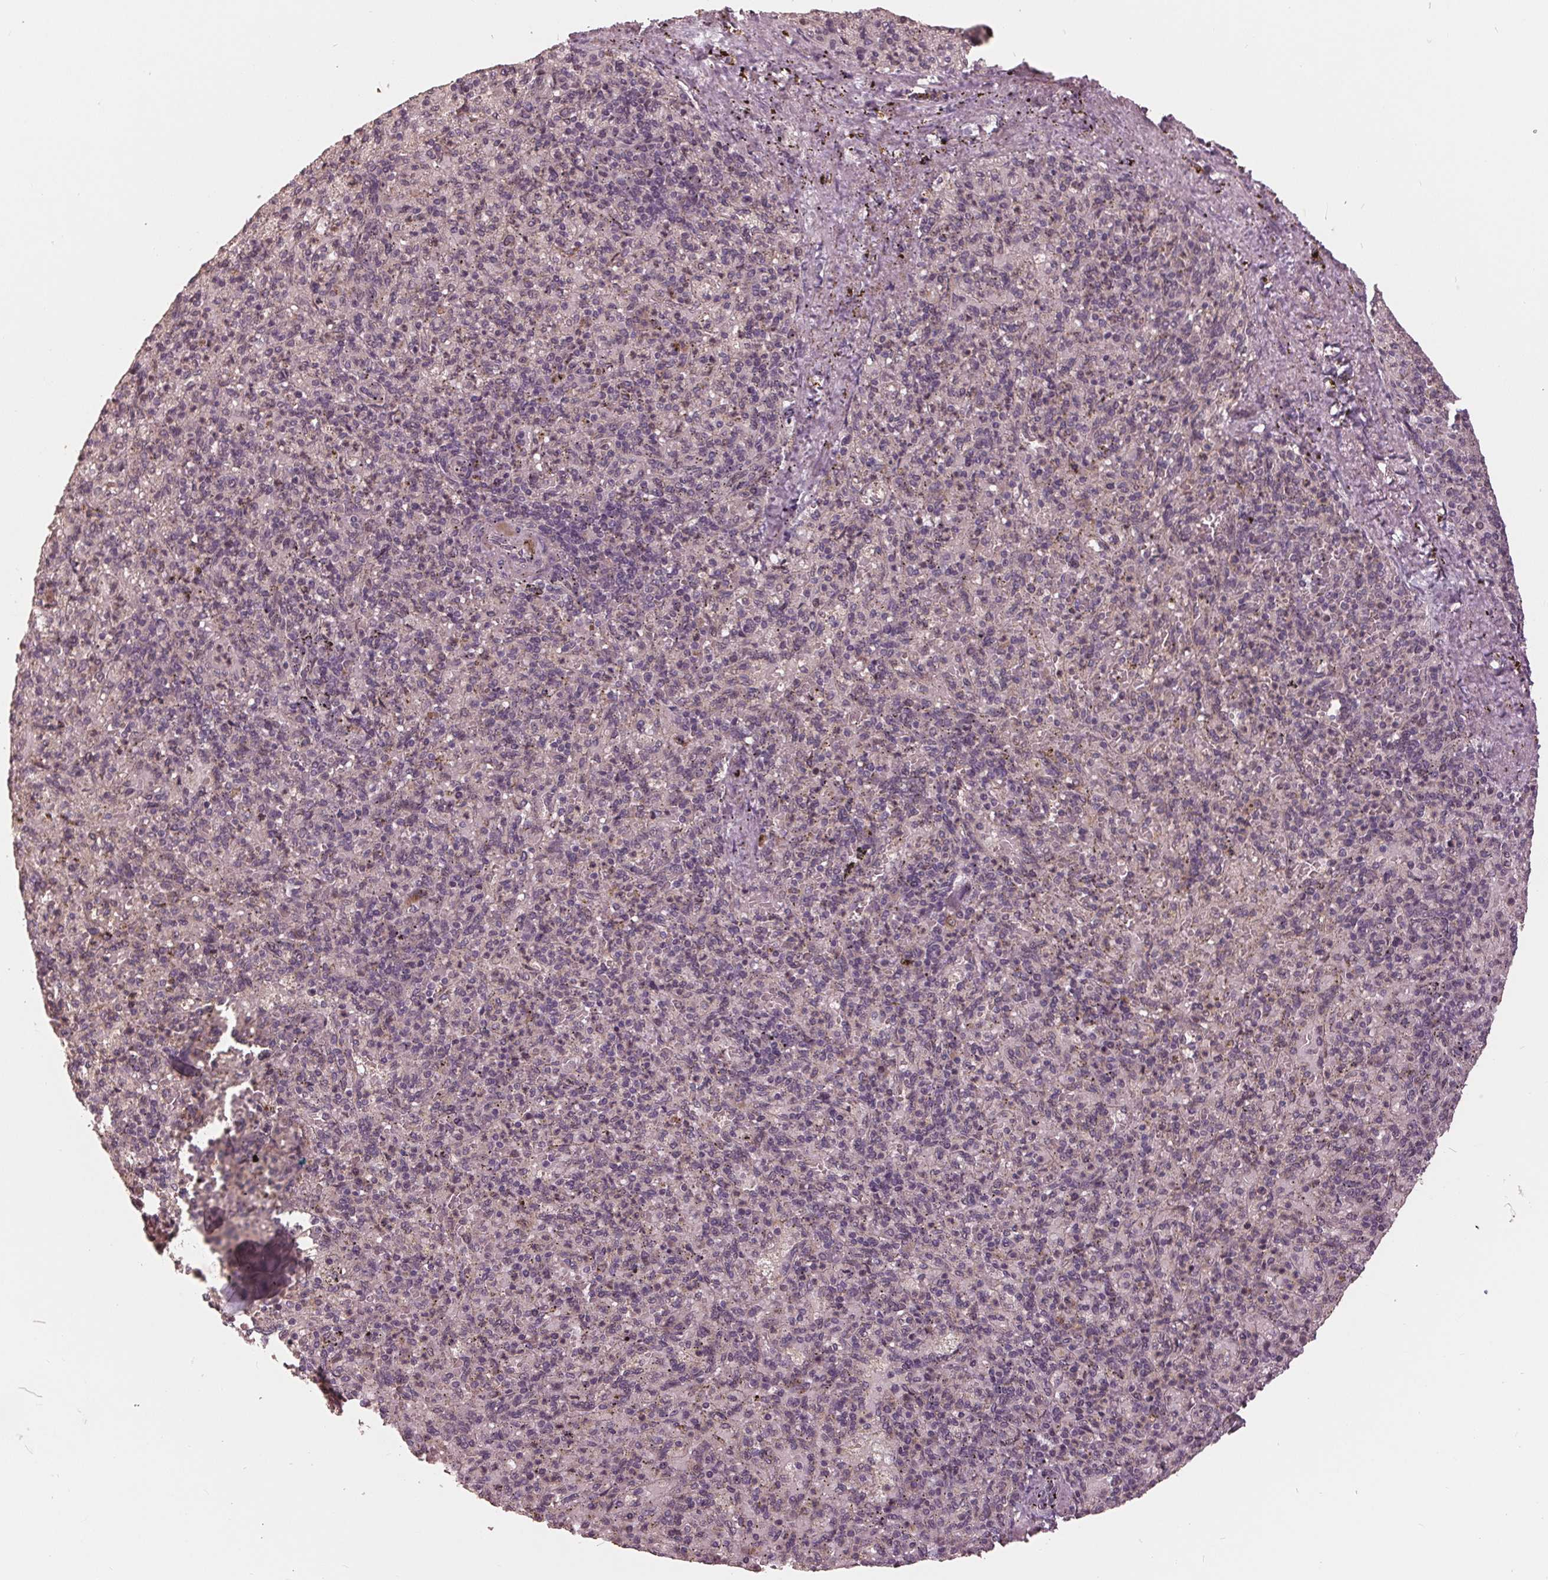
{"staining": {"intensity": "weak", "quantity": "25%-75%", "location": "cytoplasmic/membranous,nuclear"}, "tissue": "spleen", "cell_type": "Cells in red pulp", "image_type": "normal", "snomed": [{"axis": "morphology", "description": "Normal tissue, NOS"}, {"axis": "topography", "description": "Spleen"}], "caption": "Weak cytoplasmic/membranous,nuclear staining is identified in approximately 25%-75% of cells in red pulp in benign spleen.", "gene": "ZNF471", "patient": {"sex": "female", "age": 74}}